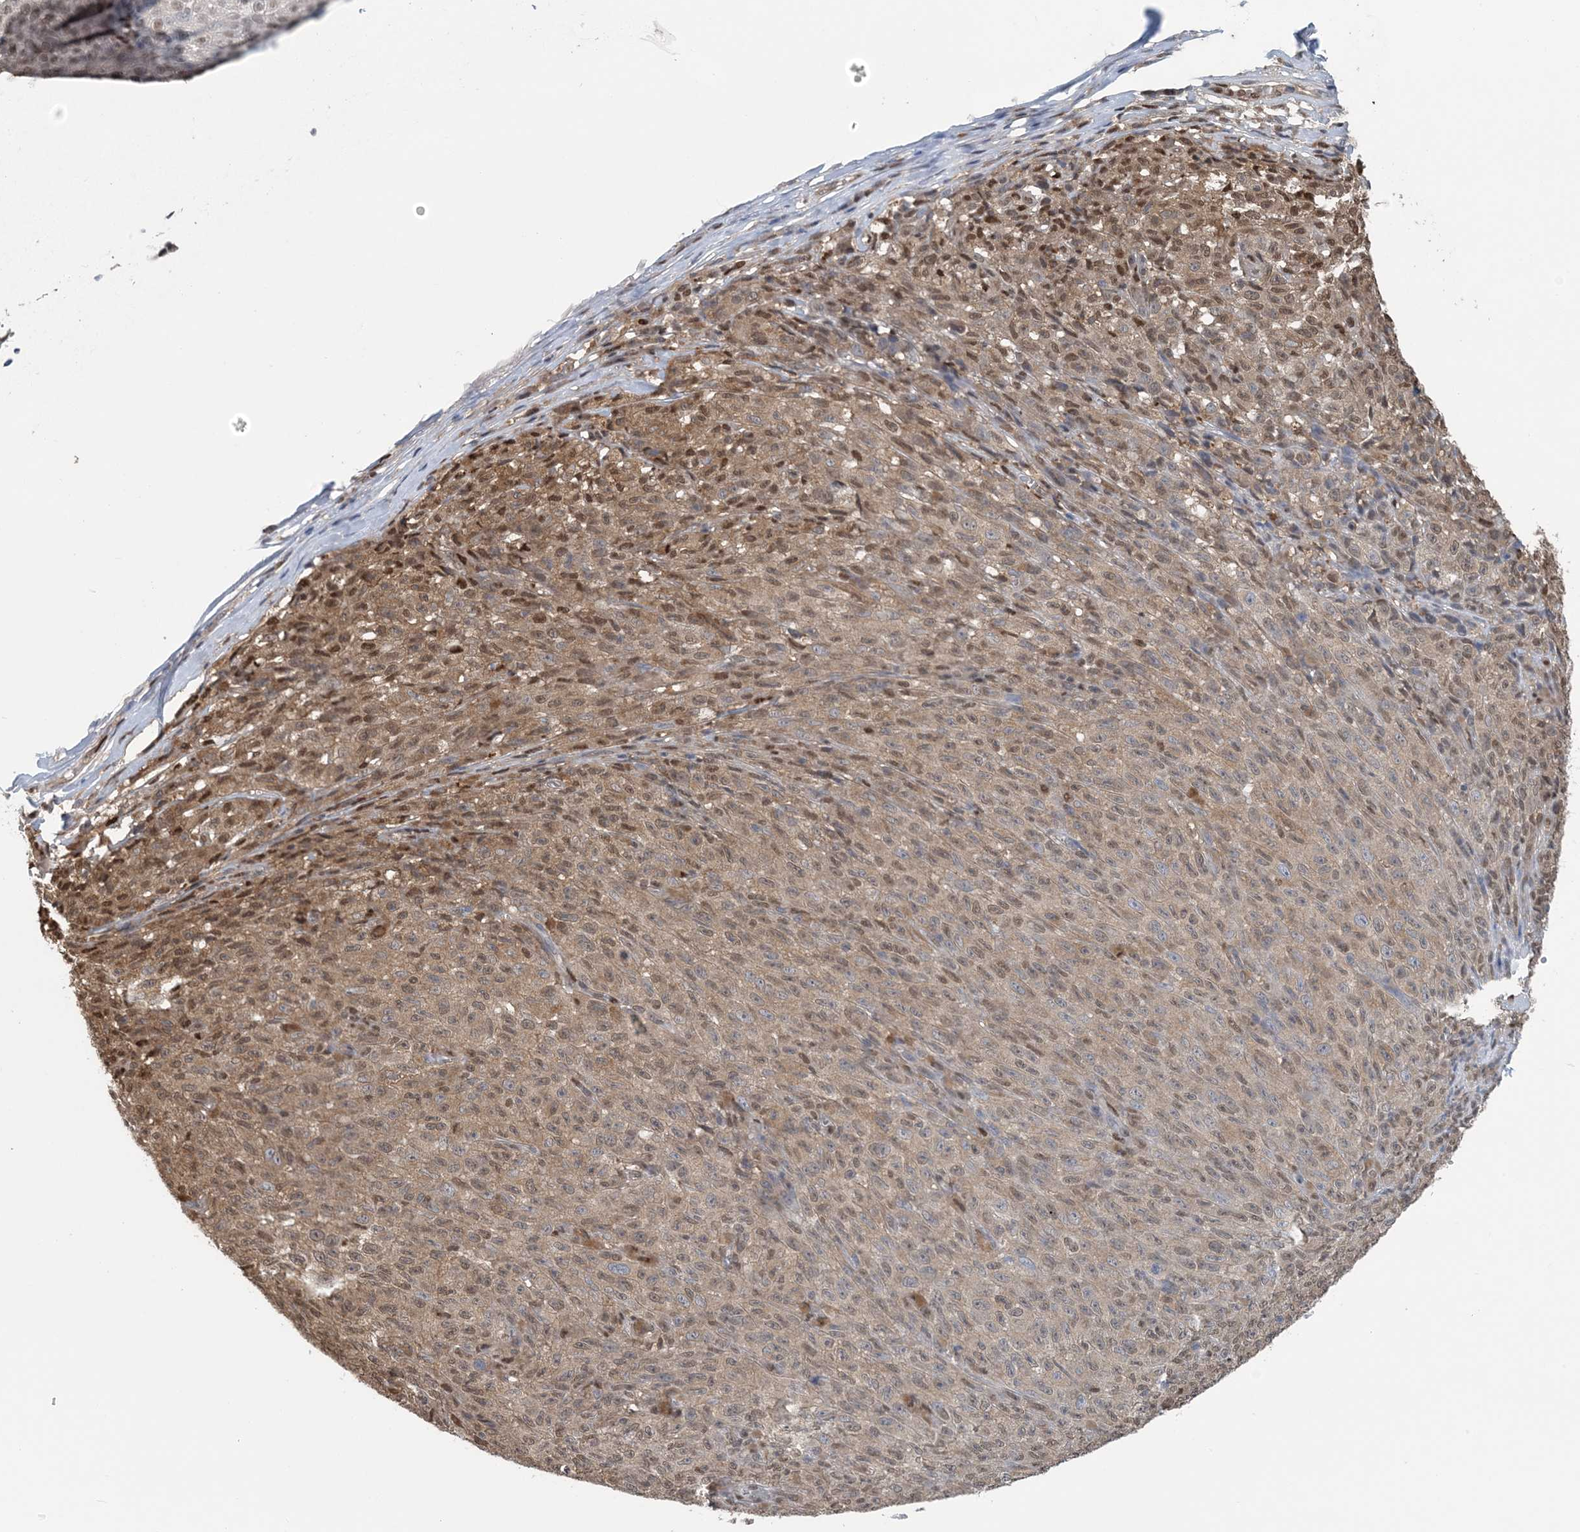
{"staining": {"intensity": "moderate", "quantity": ">75%", "location": "cytoplasmic/membranous,nuclear"}, "tissue": "melanoma", "cell_type": "Tumor cells", "image_type": "cancer", "snomed": [{"axis": "morphology", "description": "Malignant melanoma, NOS"}, {"axis": "topography", "description": "Skin"}], "caption": "Immunohistochemistry (IHC) histopathology image of neoplastic tissue: human malignant melanoma stained using IHC reveals medium levels of moderate protein expression localized specifically in the cytoplasmic/membranous and nuclear of tumor cells, appearing as a cytoplasmic/membranous and nuclear brown color.", "gene": "HIKESHI", "patient": {"sex": "female", "age": 82}}